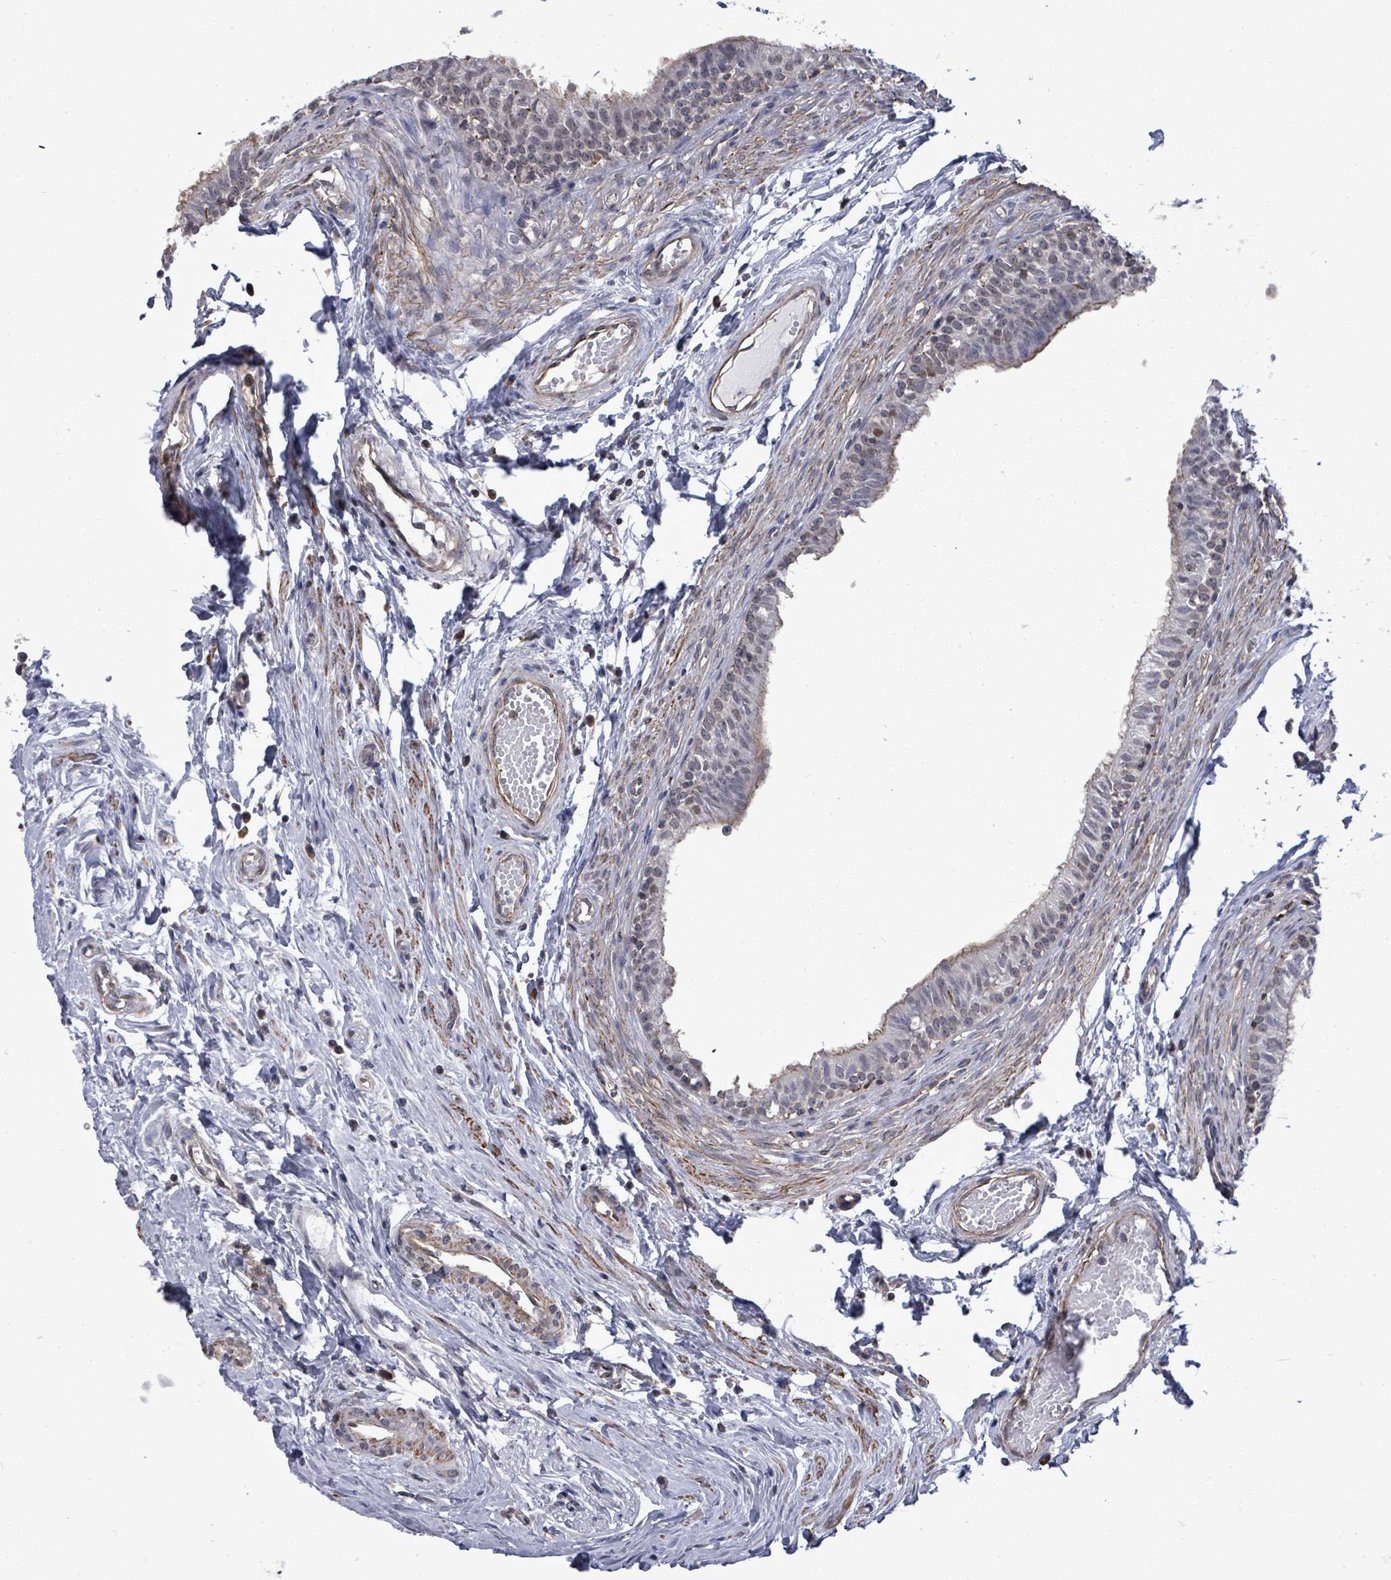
{"staining": {"intensity": "moderate", "quantity": "25%-75%", "location": "nuclear"}, "tissue": "epididymis", "cell_type": "Glandular cells", "image_type": "normal", "snomed": [{"axis": "morphology", "description": "Normal tissue, NOS"}, {"axis": "topography", "description": "Epididymis, spermatic cord, NOS"}], "caption": "Immunohistochemistry (IHC) image of unremarkable human epididymis stained for a protein (brown), which exhibits medium levels of moderate nuclear positivity in about 25%-75% of glandular cells.", "gene": "PAPSS1", "patient": {"sex": "male", "age": 22}}